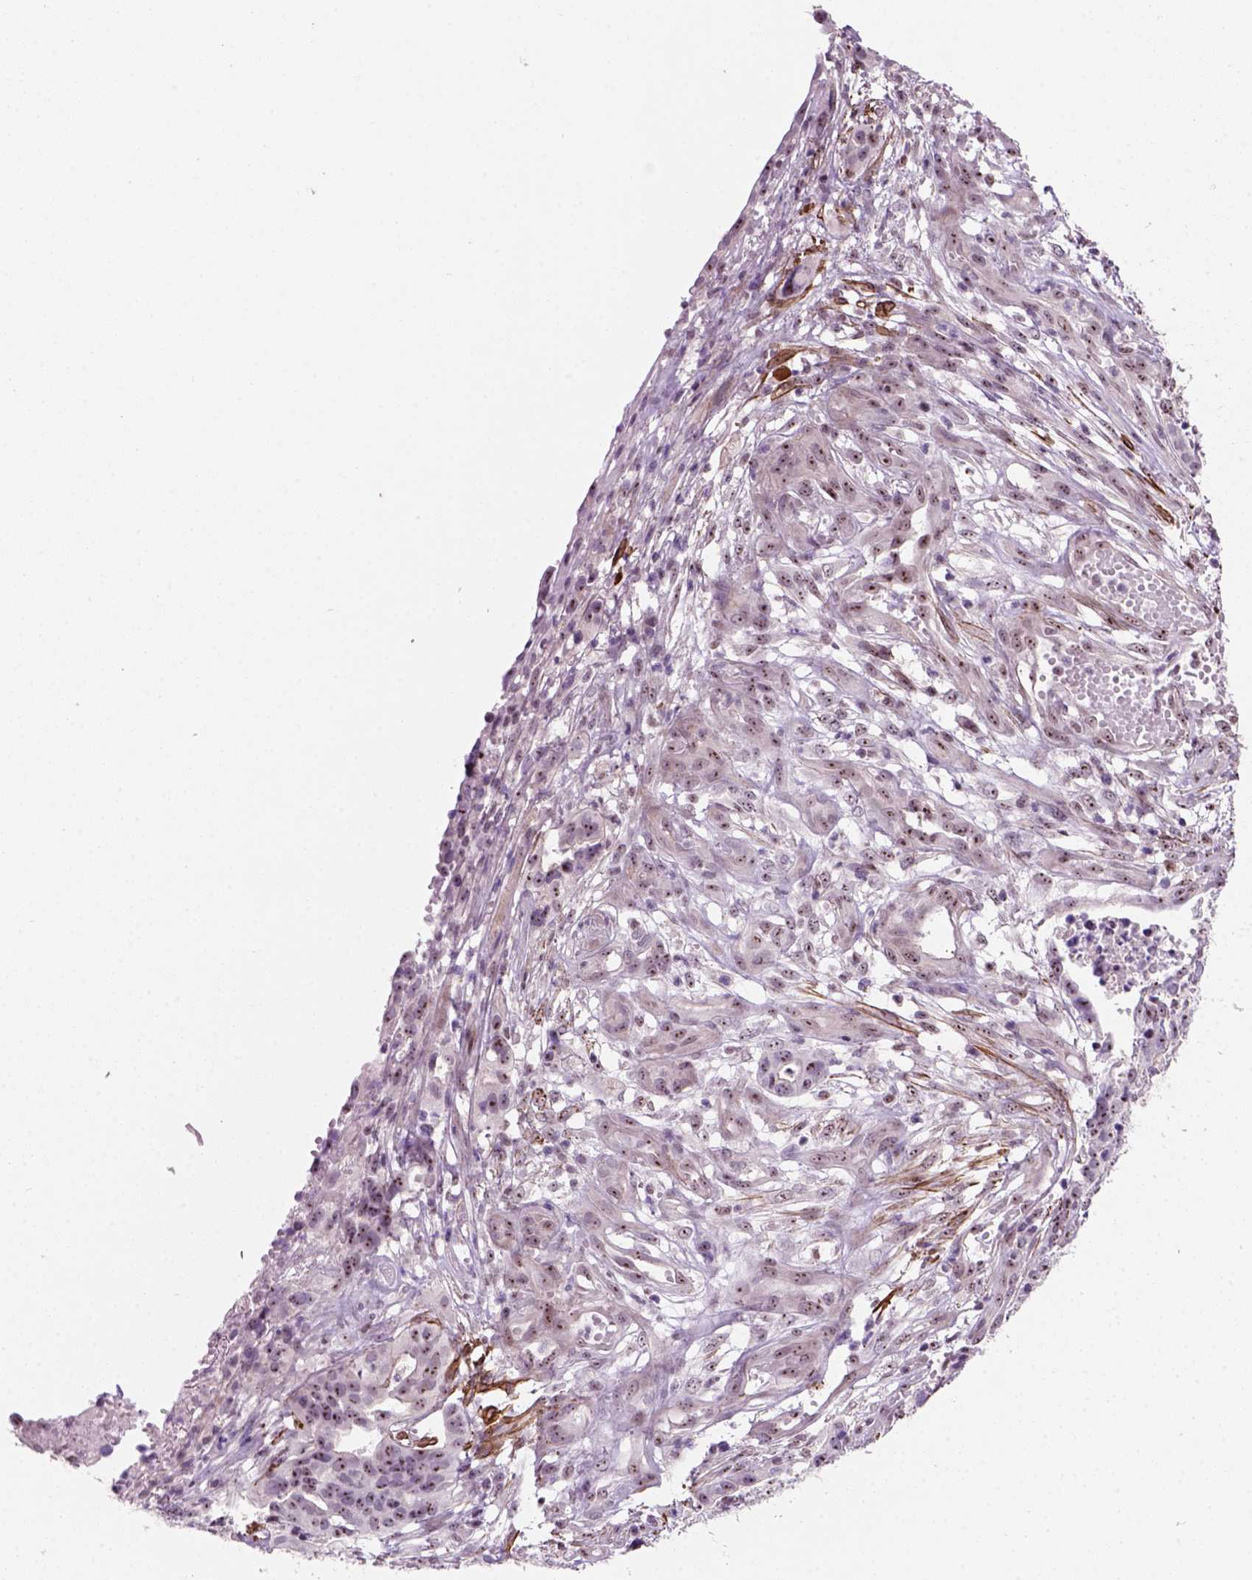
{"staining": {"intensity": "moderate", "quantity": "25%-75%", "location": "nuclear"}, "tissue": "stomach cancer", "cell_type": "Tumor cells", "image_type": "cancer", "snomed": [{"axis": "morphology", "description": "Adenocarcinoma, NOS"}, {"axis": "topography", "description": "Stomach, upper"}], "caption": "DAB (3,3'-diaminobenzidine) immunohistochemical staining of adenocarcinoma (stomach) displays moderate nuclear protein positivity in approximately 25%-75% of tumor cells.", "gene": "RRS1", "patient": {"sex": "female", "age": 67}}